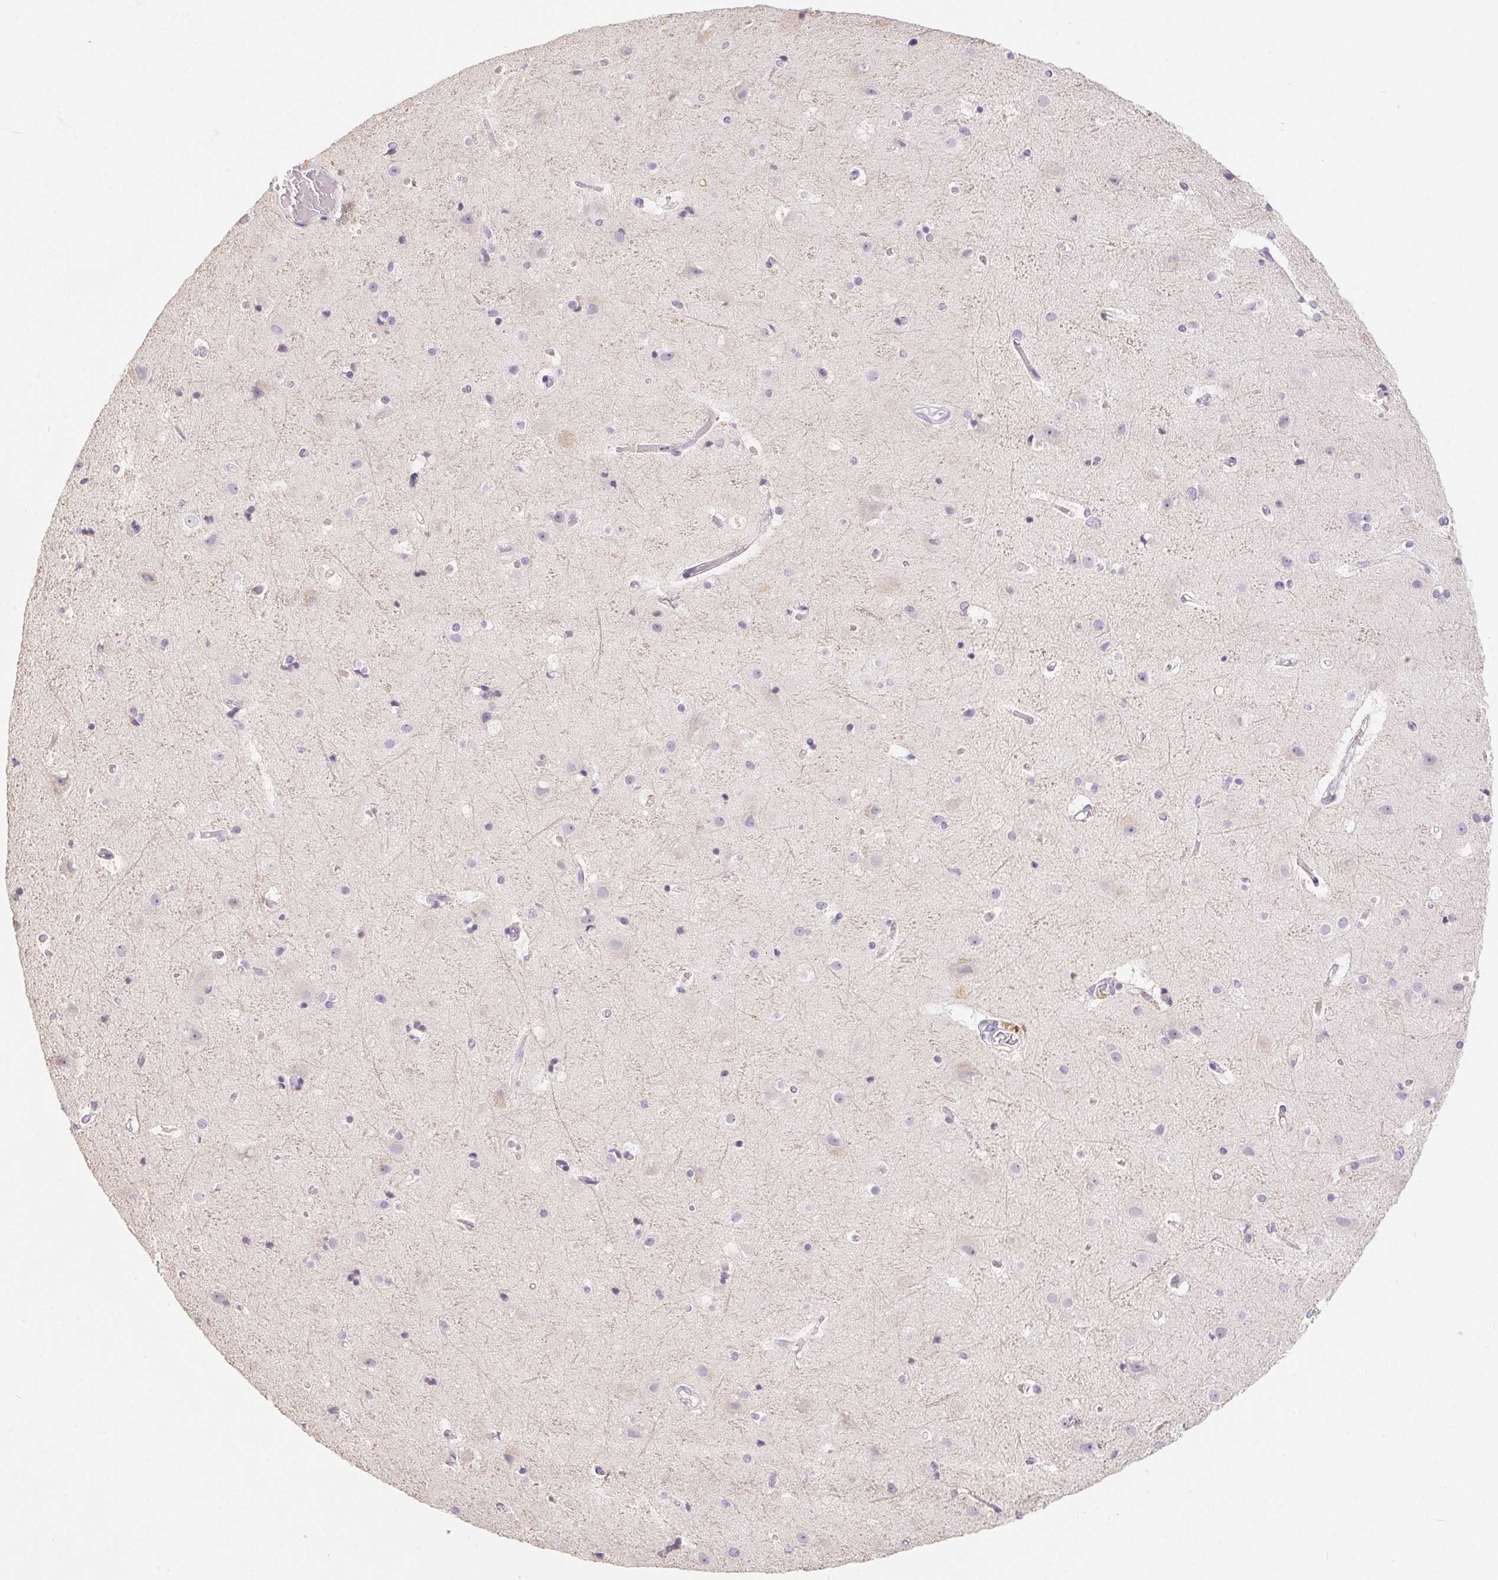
{"staining": {"intensity": "negative", "quantity": "none", "location": "none"}, "tissue": "cerebral cortex", "cell_type": "Endothelial cells", "image_type": "normal", "snomed": [{"axis": "morphology", "description": "Normal tissue, NOS"}, {"axis": "topography", "description": "Cerebral cortex"}], "caption": "Immunohistochemical staining of benign human cerebral cortex demonstrates no significant expression in endothelial cells. (DAB (3,3'-diaminobenzidine) immunohistochemistry with hematoxylin counter stain).", "gene": "MIOX", "patient": {"sex": "female", "age": 52}}